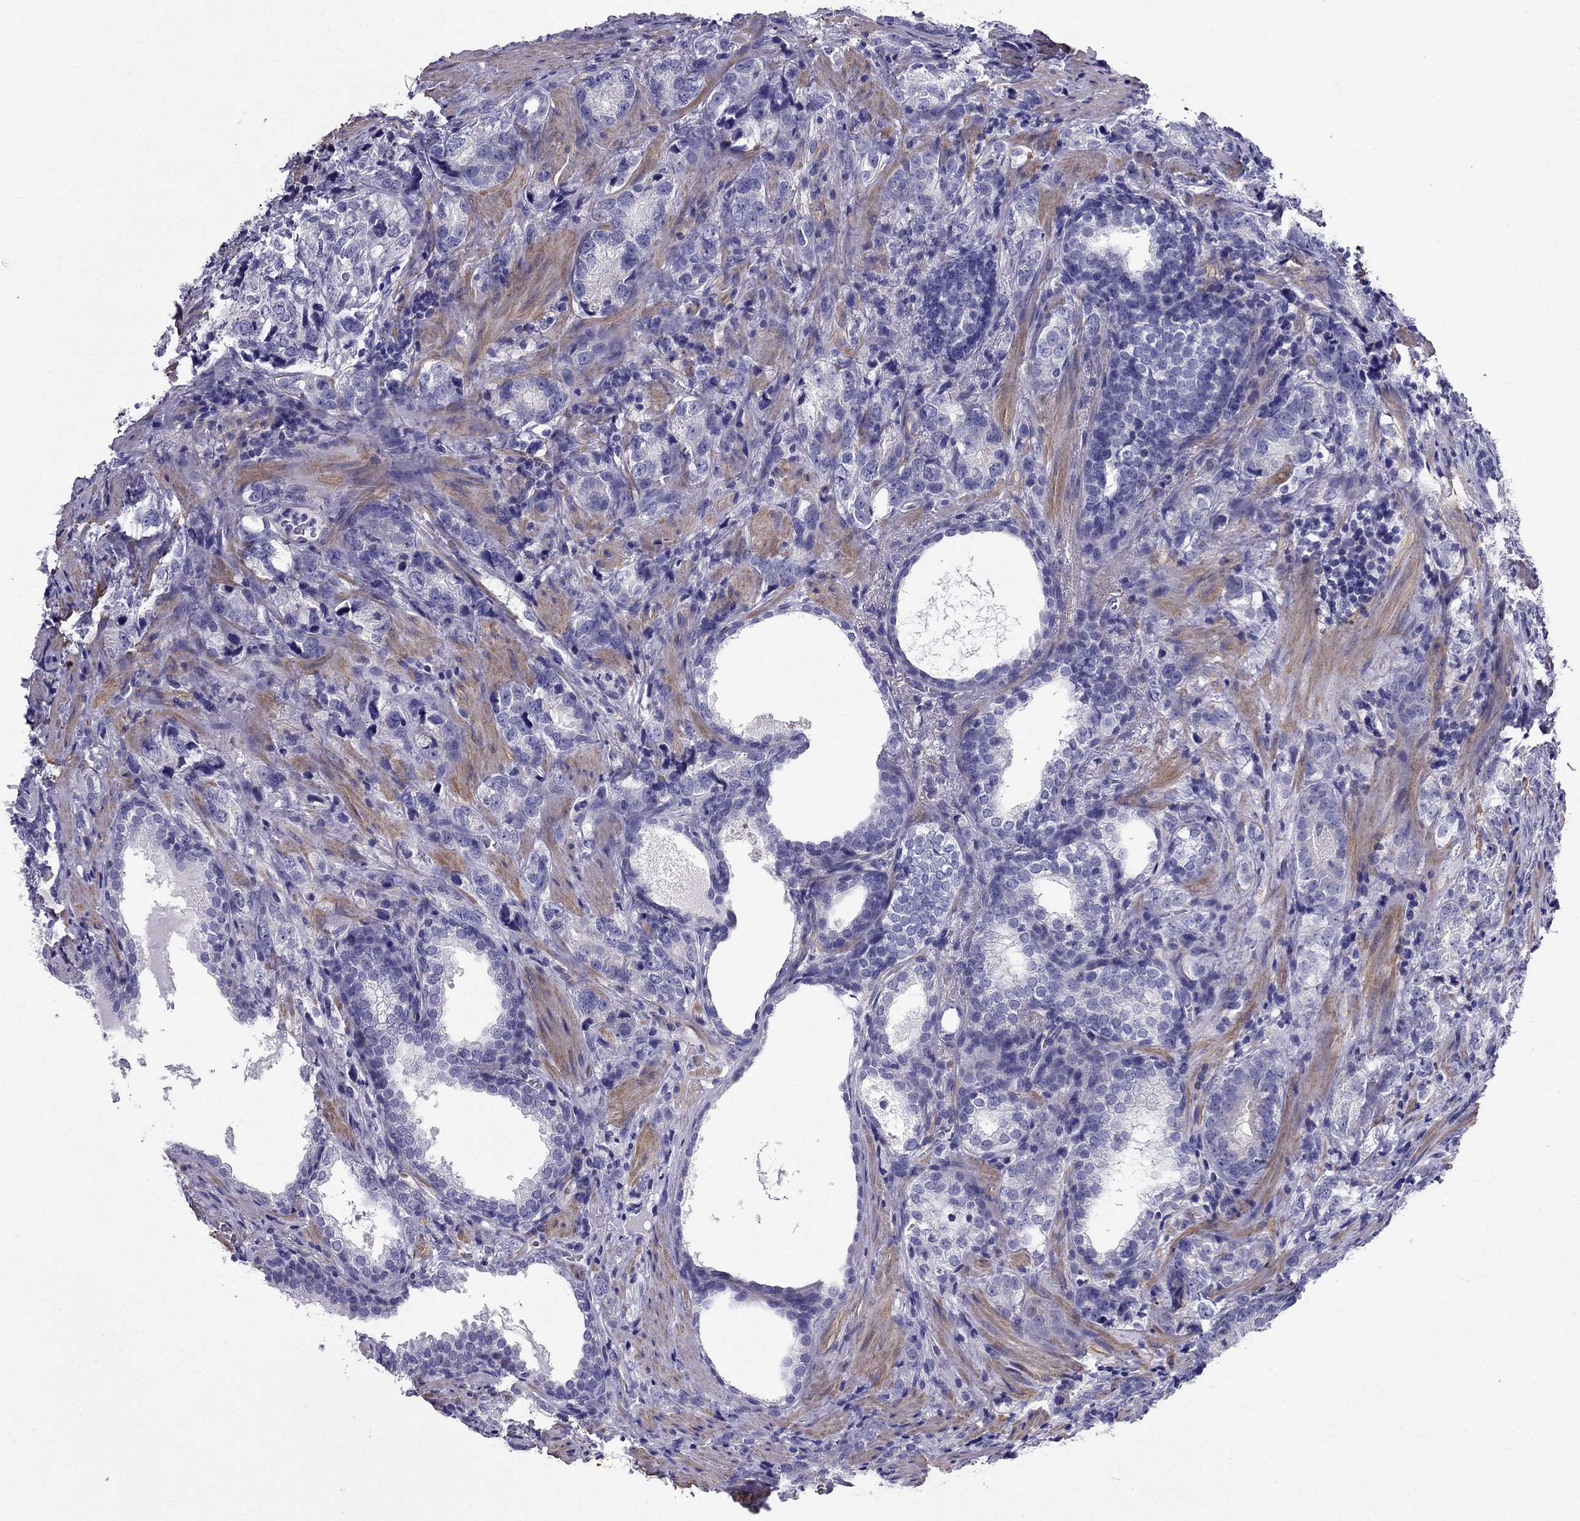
{"staining": {"intensity": "negative", "quantity": "none", "location": "none"}, "tissue": "prostate cancer", "cell_type": "Tumor cells", "image_type": "cancer", "snomed": [{"axis": "morphology", "description": "Adenocarcinoma, NOS"}, {"axis": "topography", "description": "Prostate and seminal vesicle, NOS"}], "caption": "Tumor cells show no significant expression in prostate cancer (adenocarcinoma).", "gene": "GPR50", "patient": {"sex": "male", "age": 63}}